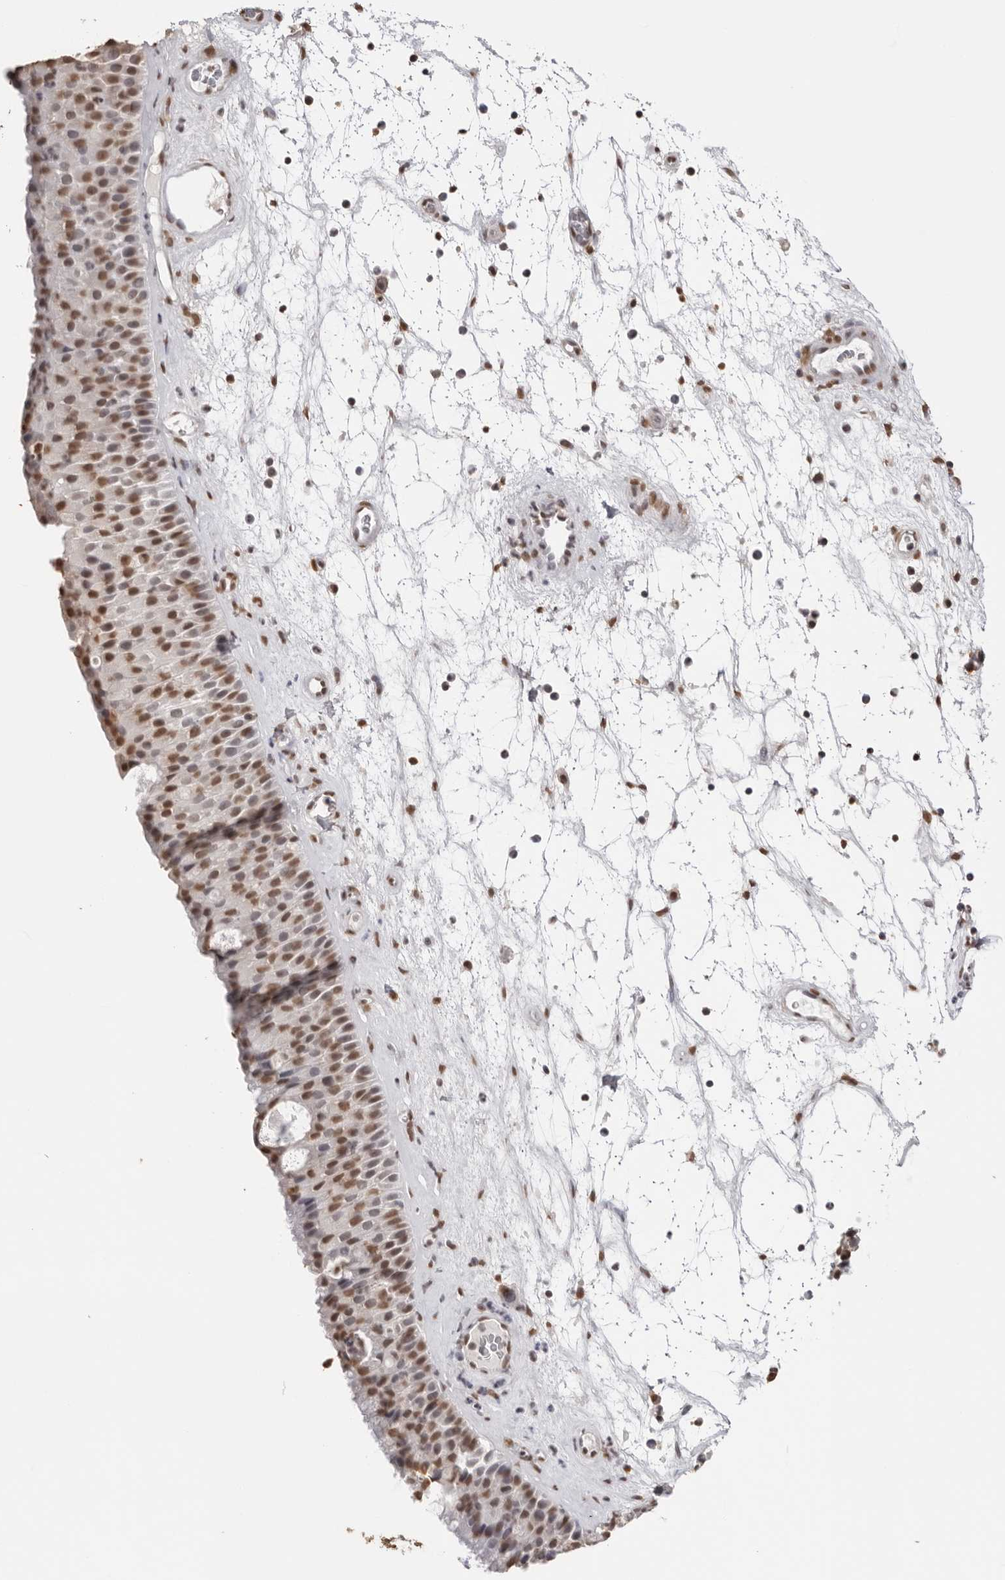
{"staining": {"intensity": "moderate", "quantity": ">75%", "location": "nuclear"}, "tissue": "nasopharynx", "cell_type": "Respiratory epithelial cells", "image_type": "normal", "snomed": [{"axis": "morphology", "description": "Normal tissue, NOS"}, {"axis": "topography", "description": "Nasopharynx"}], "caption": "Benign nasopharynx was stained to show a protein in brown. There is medium levels of moderate nuclear expression in about >75% of respiratory epithelial cells.", "gene": "OLIG3", "patient": {"sex": "male", "age": 64}}